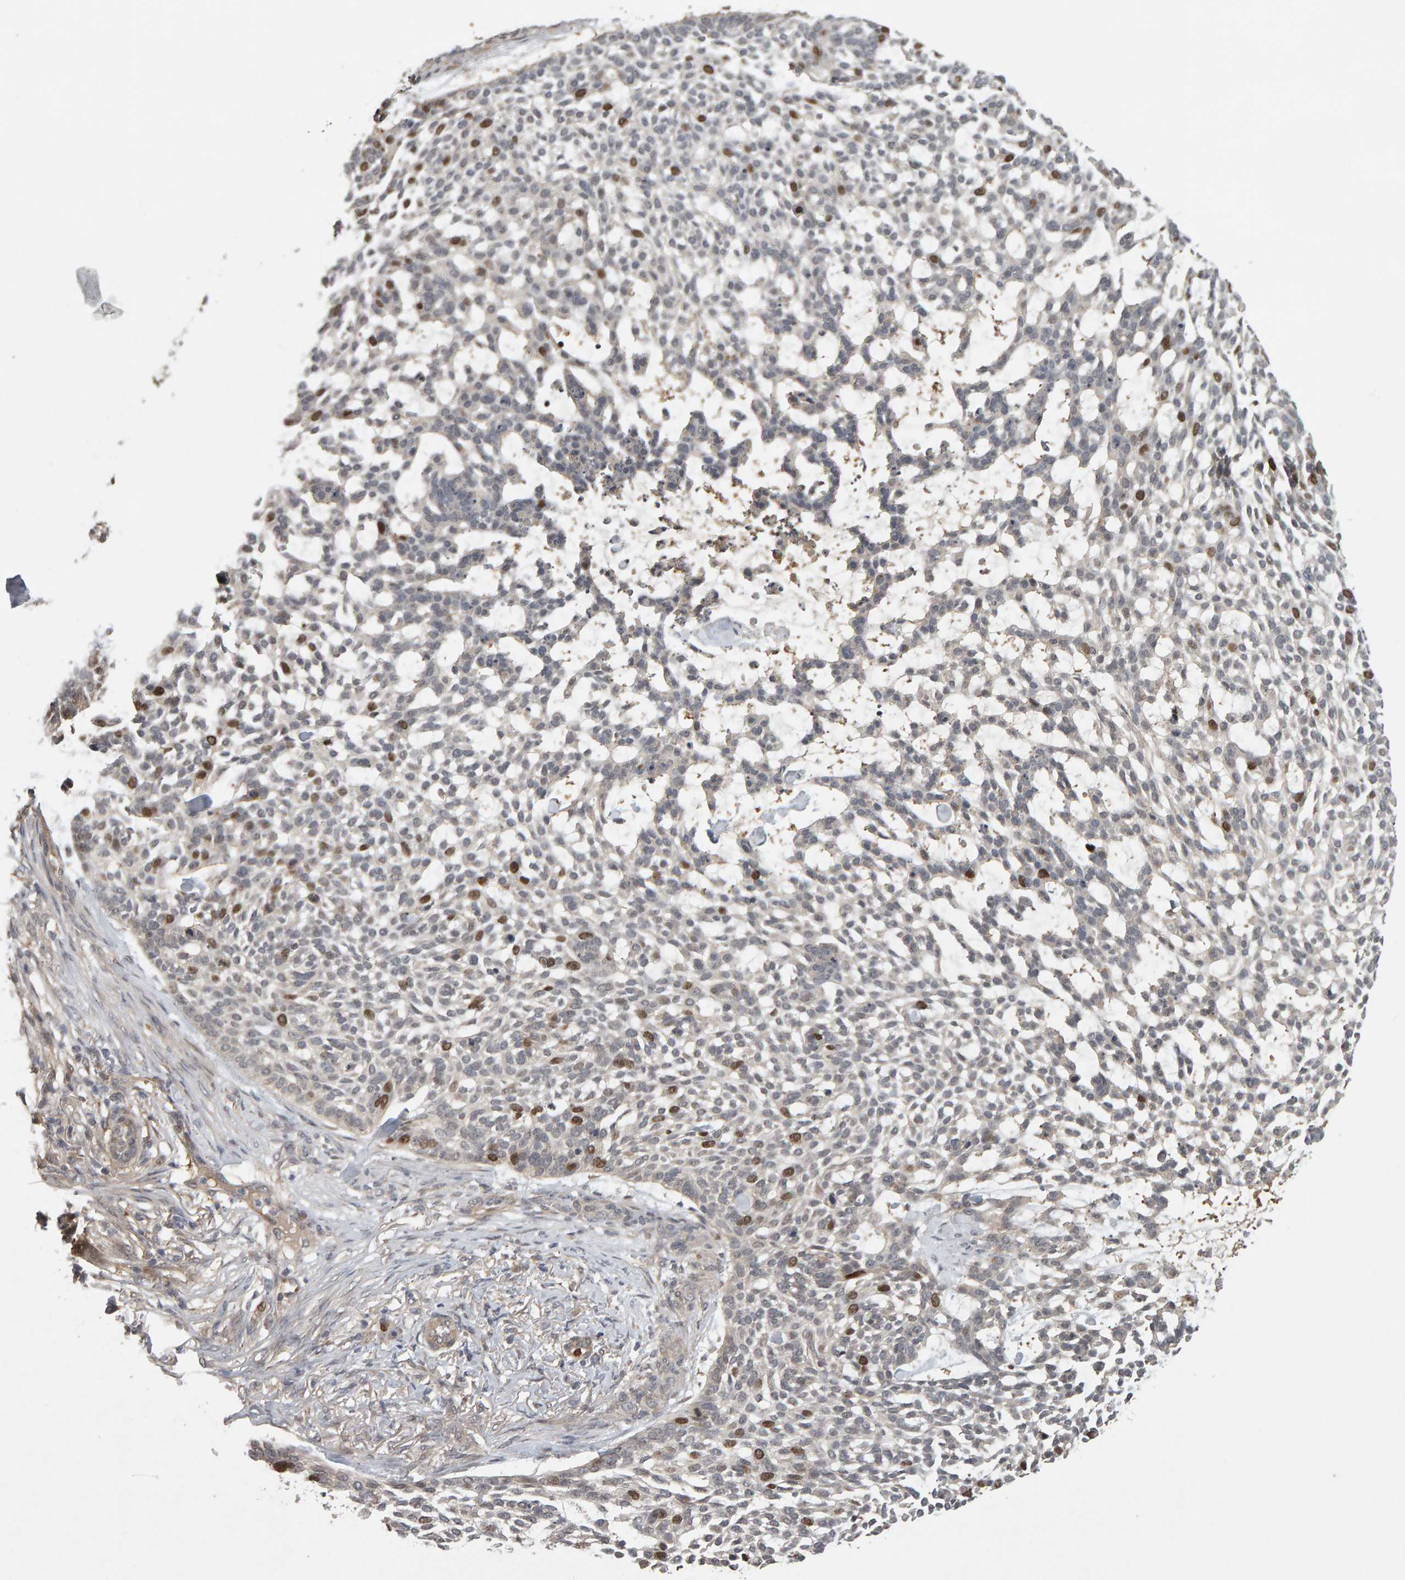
{"staining": {"intensity": "moderate", "quantity": "<25%", "location": "nuclear"}, "tissue": "skin cancer", "cell_type": "Tumor cells", "image_type": "cancer", "snomed": [{"axis": "morphology", "description": "Basal cell carcinoma"}, {"axis": "topography", "description": "Skin"}], "caption": "A high-resolution image shows immunohistochemistry staining of skin cancer, which demonstrates moderate nuclear expression in approximately <25% of tumor cells.", "gene": "CDCA5", "patient": {"sex": "female", "age": 64}}